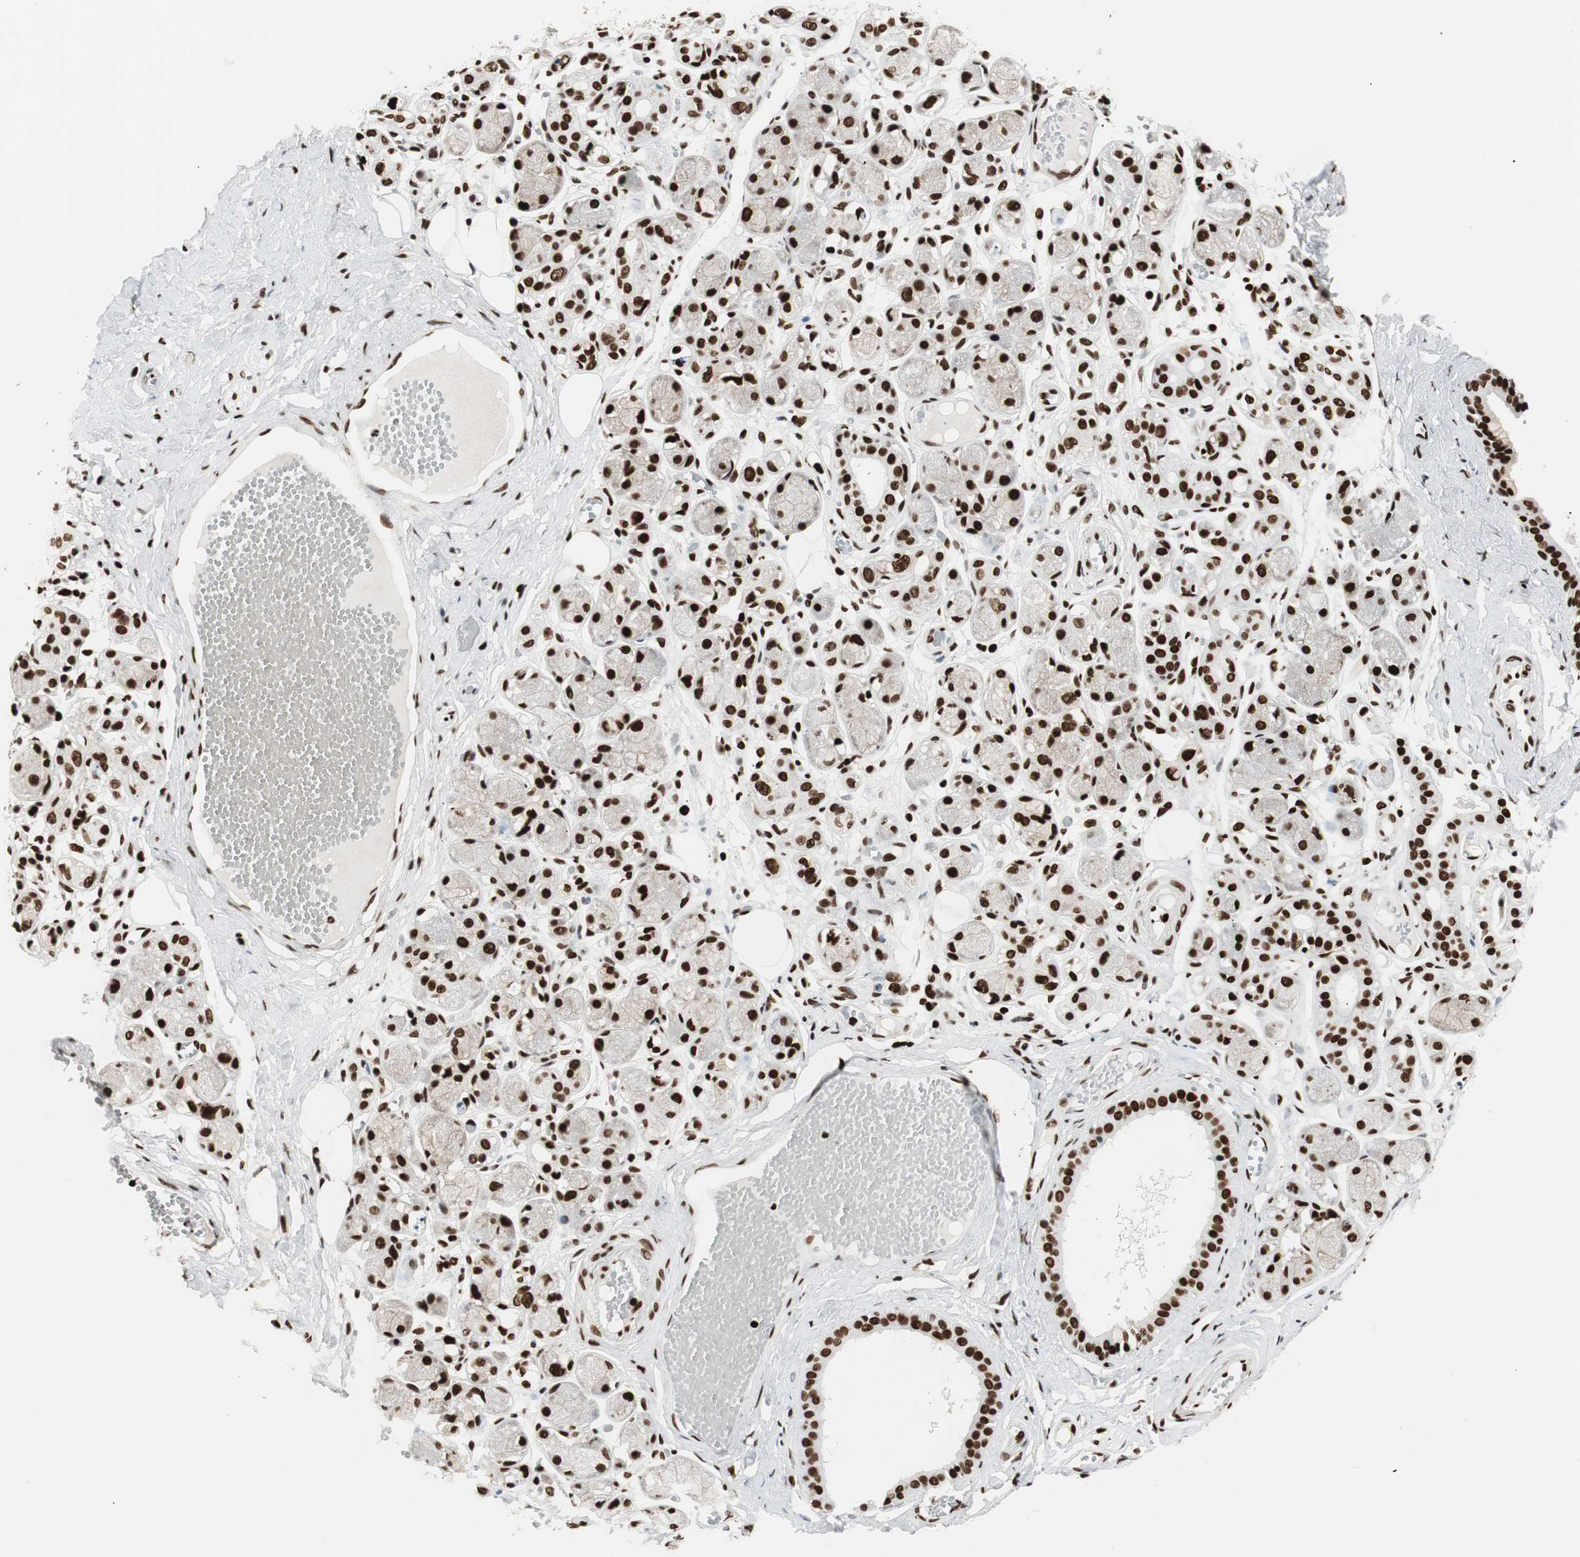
{"staining": {"intensity": "moderate", "quantity": ">75%", "location": "nuclear"}, "tissue": "adipose tissue", "cell_type": "Adipocytes", "image_type": "normal", "snomed": [{"axis": "morphology", "description": "Normal tissue, NOS"}, {"axis": "morphology", "description": "Inflammation, NOS"}, {"axis": "topography", "description": "Vascular tissue"}, {"axis": "topography", "description": "Salivary gland"}], "caption": "The micrograph demonstrates staining of normal adipose tissue, revealing moderate nuclear protein expression (brown color) within adipocytes. (Stains: DAB in brown, nuclei in blue, Microscopy: brightfield microscopy at high magnification).", "gene": "MTA2", "patient": {"sex": "female", "age": 75}}